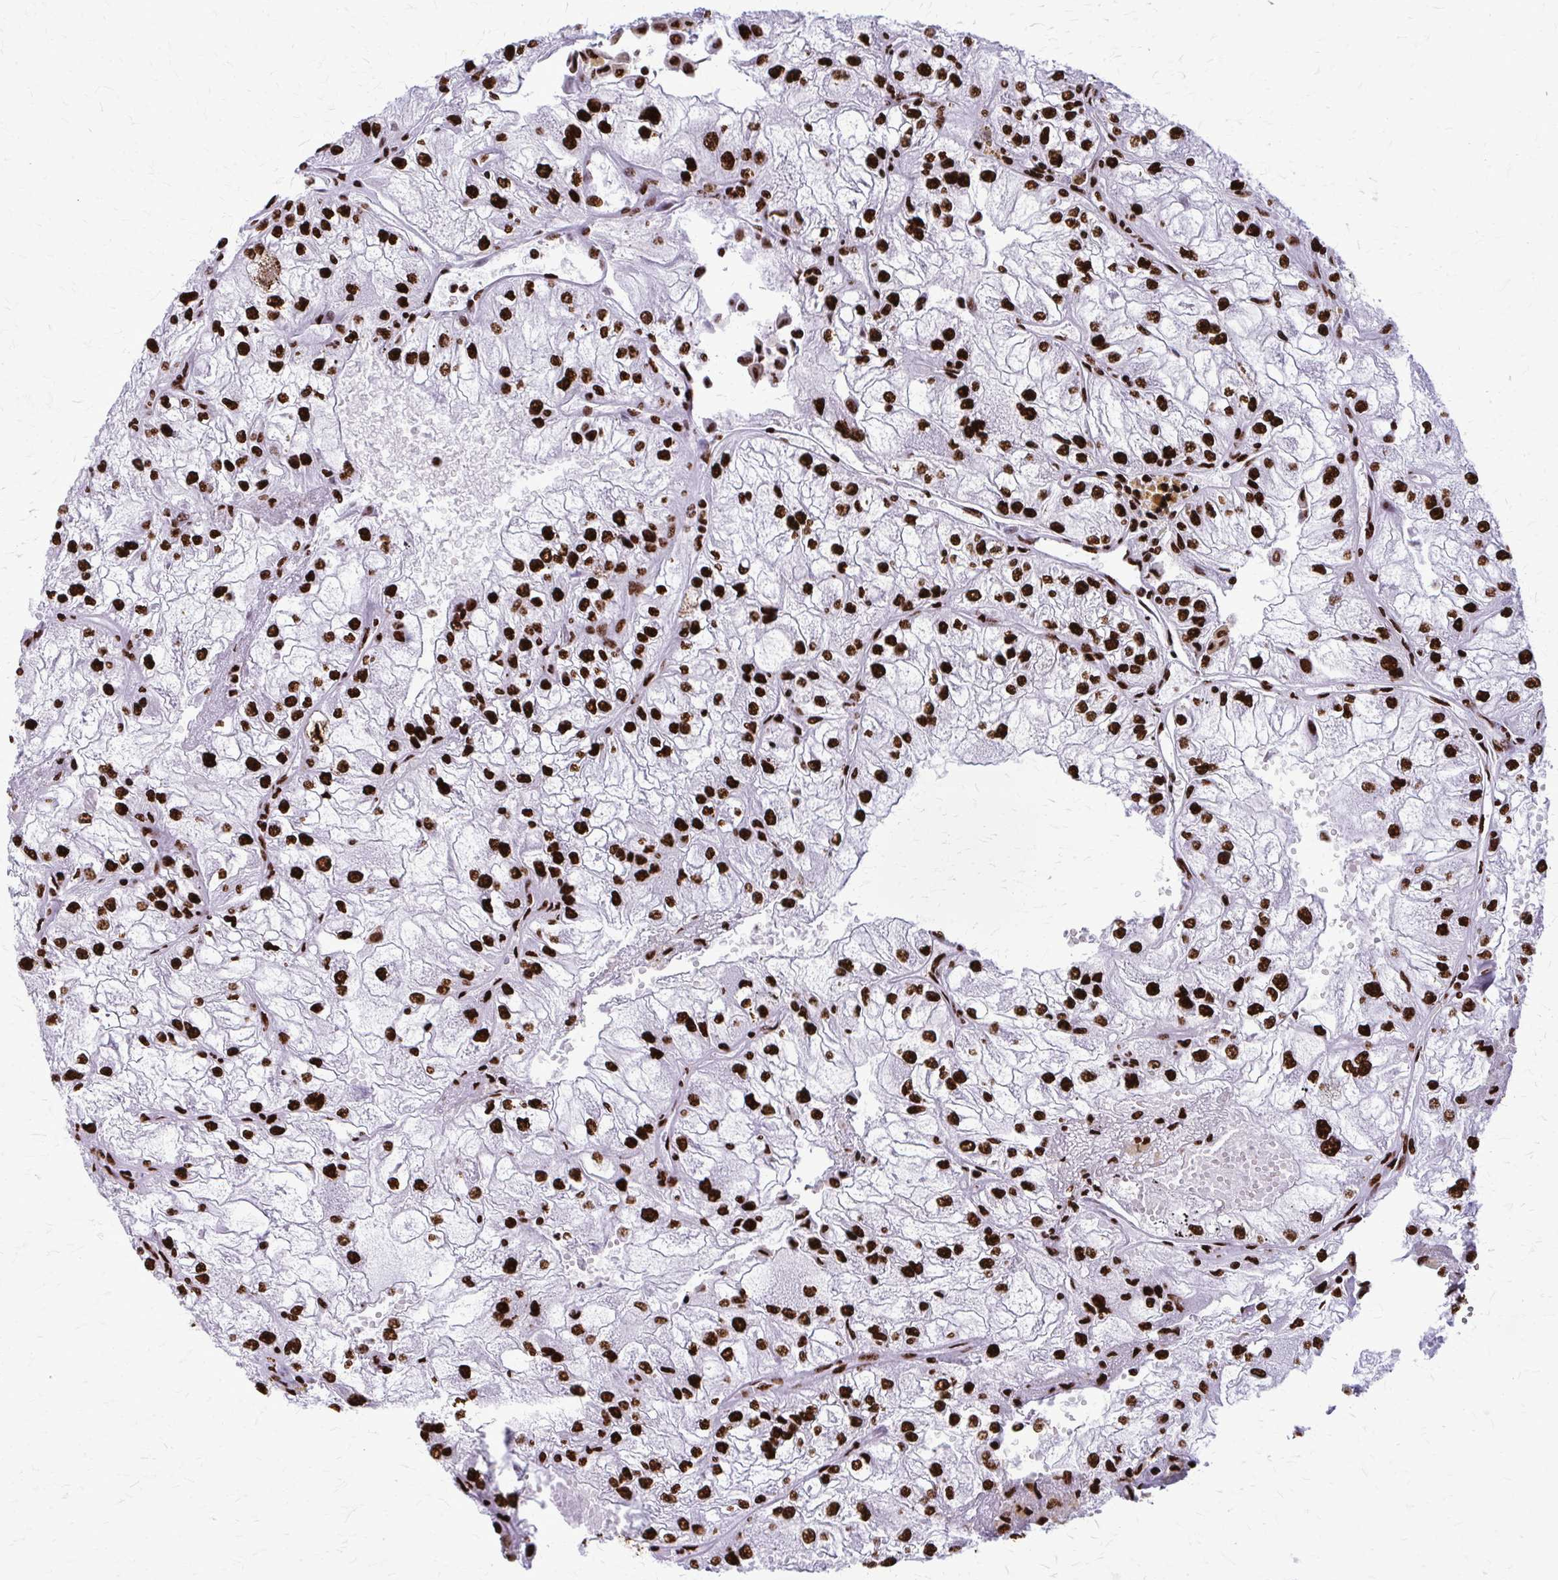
{"staining": {"intensity": "strong", "quantity": ">75%", "location": "nuclear"}, "tissue": "renal cancer", "cell_type": "Tumor cells", "image_type": "cancer", "snomed": [{"axis": "morphology", "description": "Adenocarcinoma, NOS"}, {"axis": "topography", "description": "Kidney"}], "caption": "This micrograph demonstrates IHC staining of human adenocarcinoma (renal), with high strong nuclear expression in about >75% of tumor cells.", "gene": "SFPQ", "patient": {"sex": "female", "age": 72}}